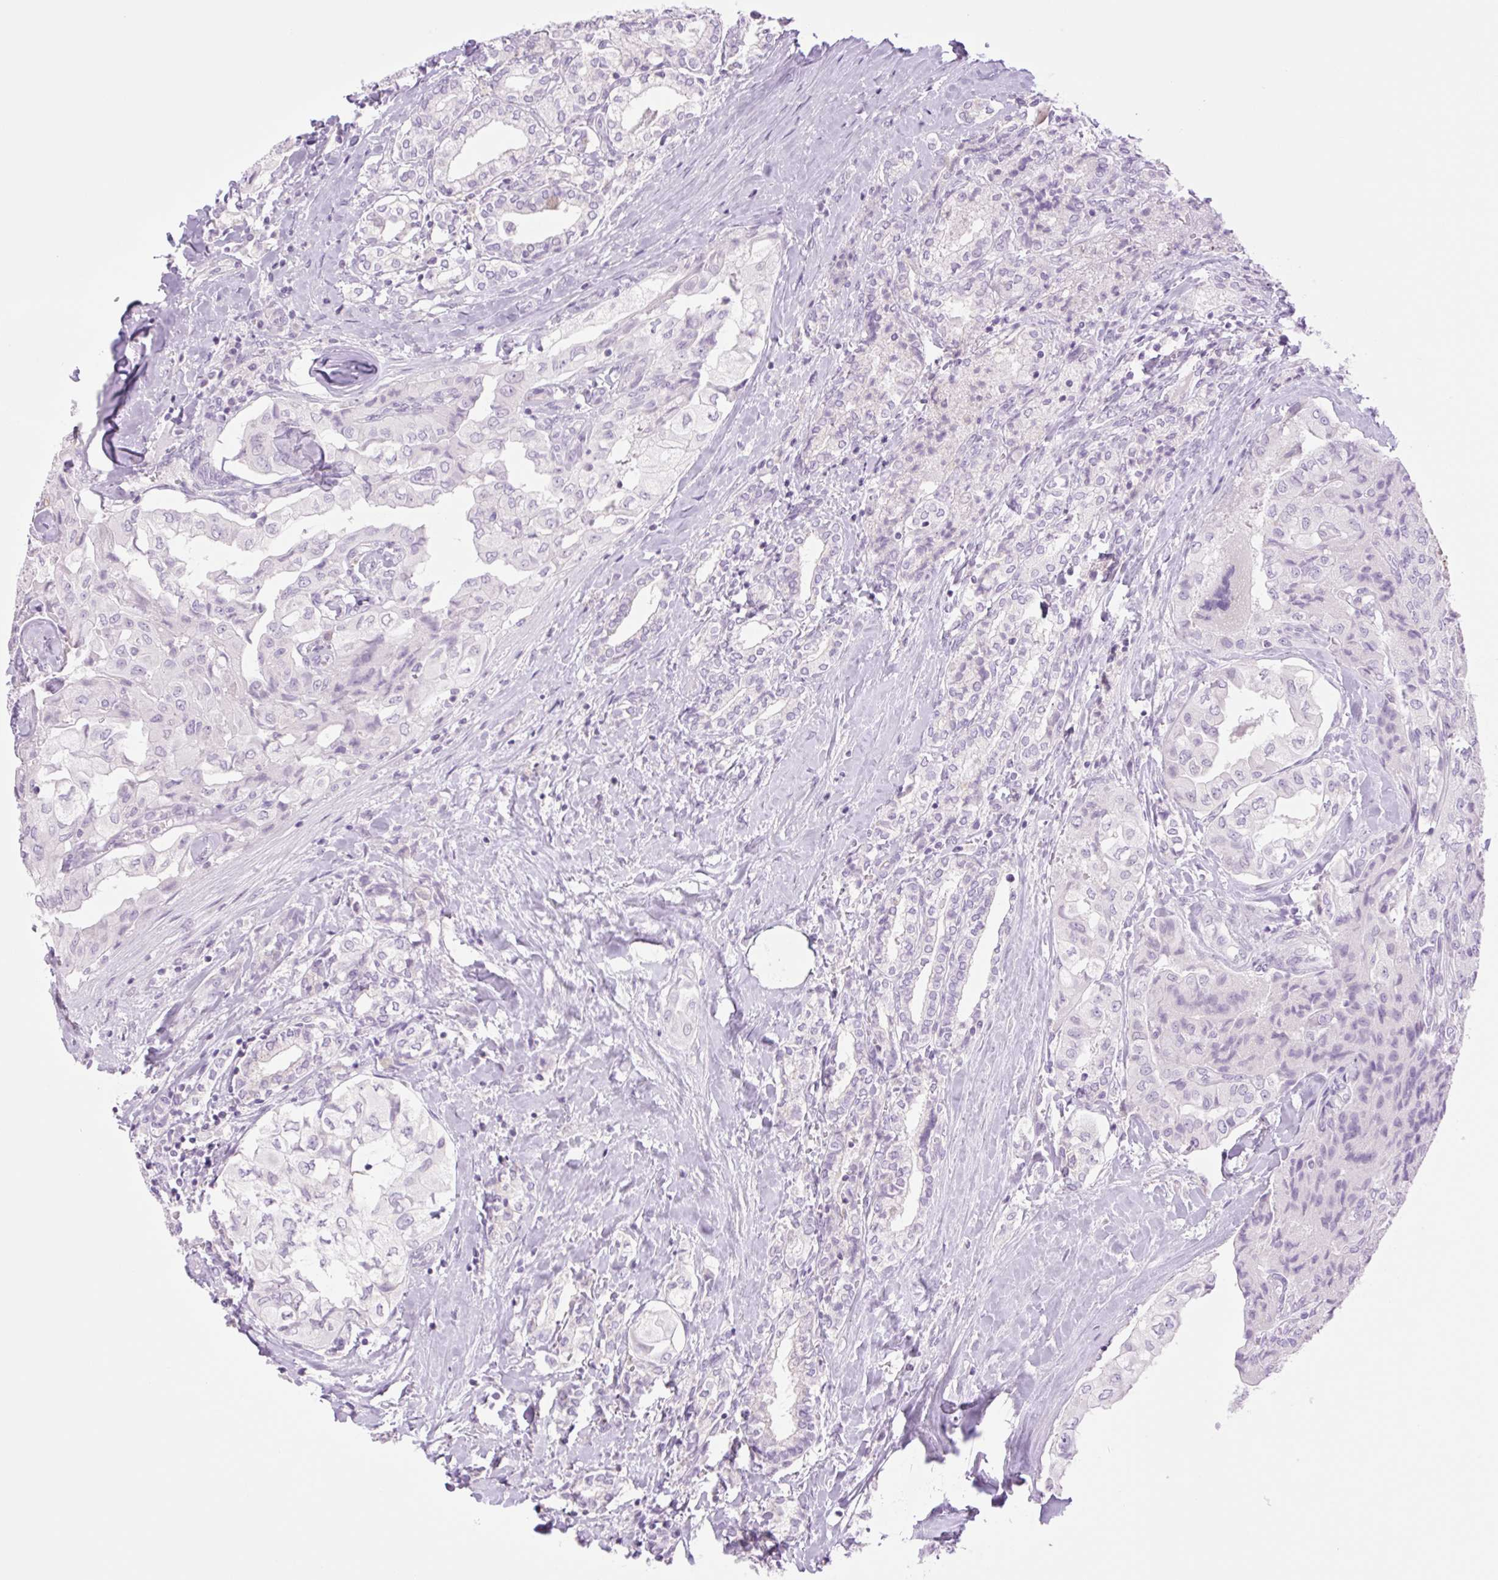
{"staining": {"intensity": "negative", "quantity": "none", "location": "none"}, "tissue": "thyroid cancer", "cell_type": "Tumor cells", "image_type": "cancer", "snomed": [{"axis": "morphology", "description": "Normal tissue, NOS"}, {"axis": "morphology", "description": "Papillary adenocarcinoma, NOS"}, {"axis": "topography", "description": "Thyroid gland"}], "caption": "Immunohistochemistry (IHC) micrograph of neoplastic tissue: human papillary adenocarcinoma (thyroid) stained with DAB reveals no significant protein staining in tumor cells. (Brightfield microscopy of DAB immunohistochemistry (IHC) at high magnification).", "gene": "TBX15", "patient": {"sex": "female", "age": 59}}